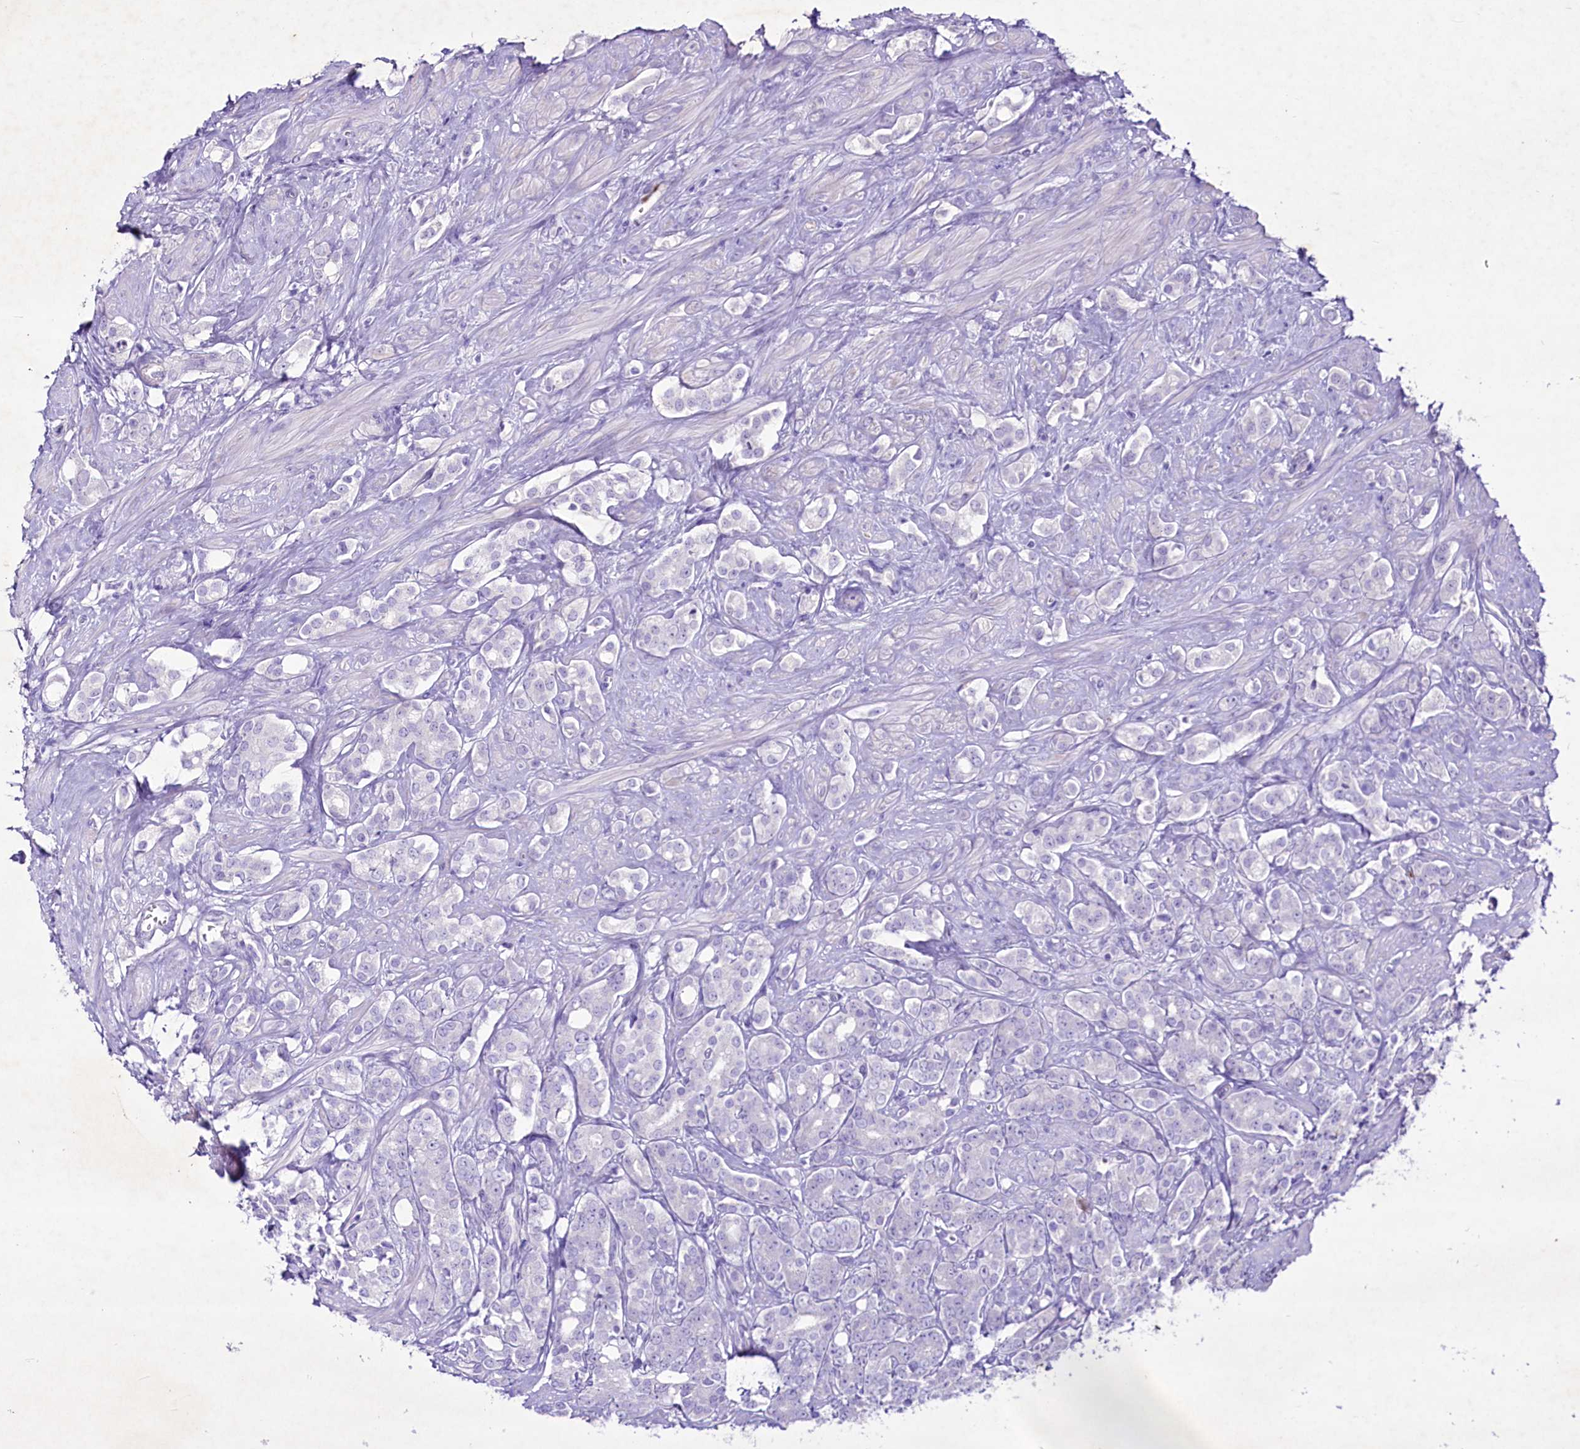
{"staining": {"intensity": "negative", "quantity": "none", "location": "none"}, "tissue": "prostate cancer", "cell_type": "Tumor cells", "image_type": "cancer", "snomed": [{"axis": "morphology", "description": "Adenocarcinoma, High grade"}, {"axis": "topography", "description": "Prostate"}], "caption": "A micrograph of prostate cancer stained for a protein exhibits no brown staining in tumor cells.", "gene": "FAM209B", "patient": {"sex": "male", "age": 62}}